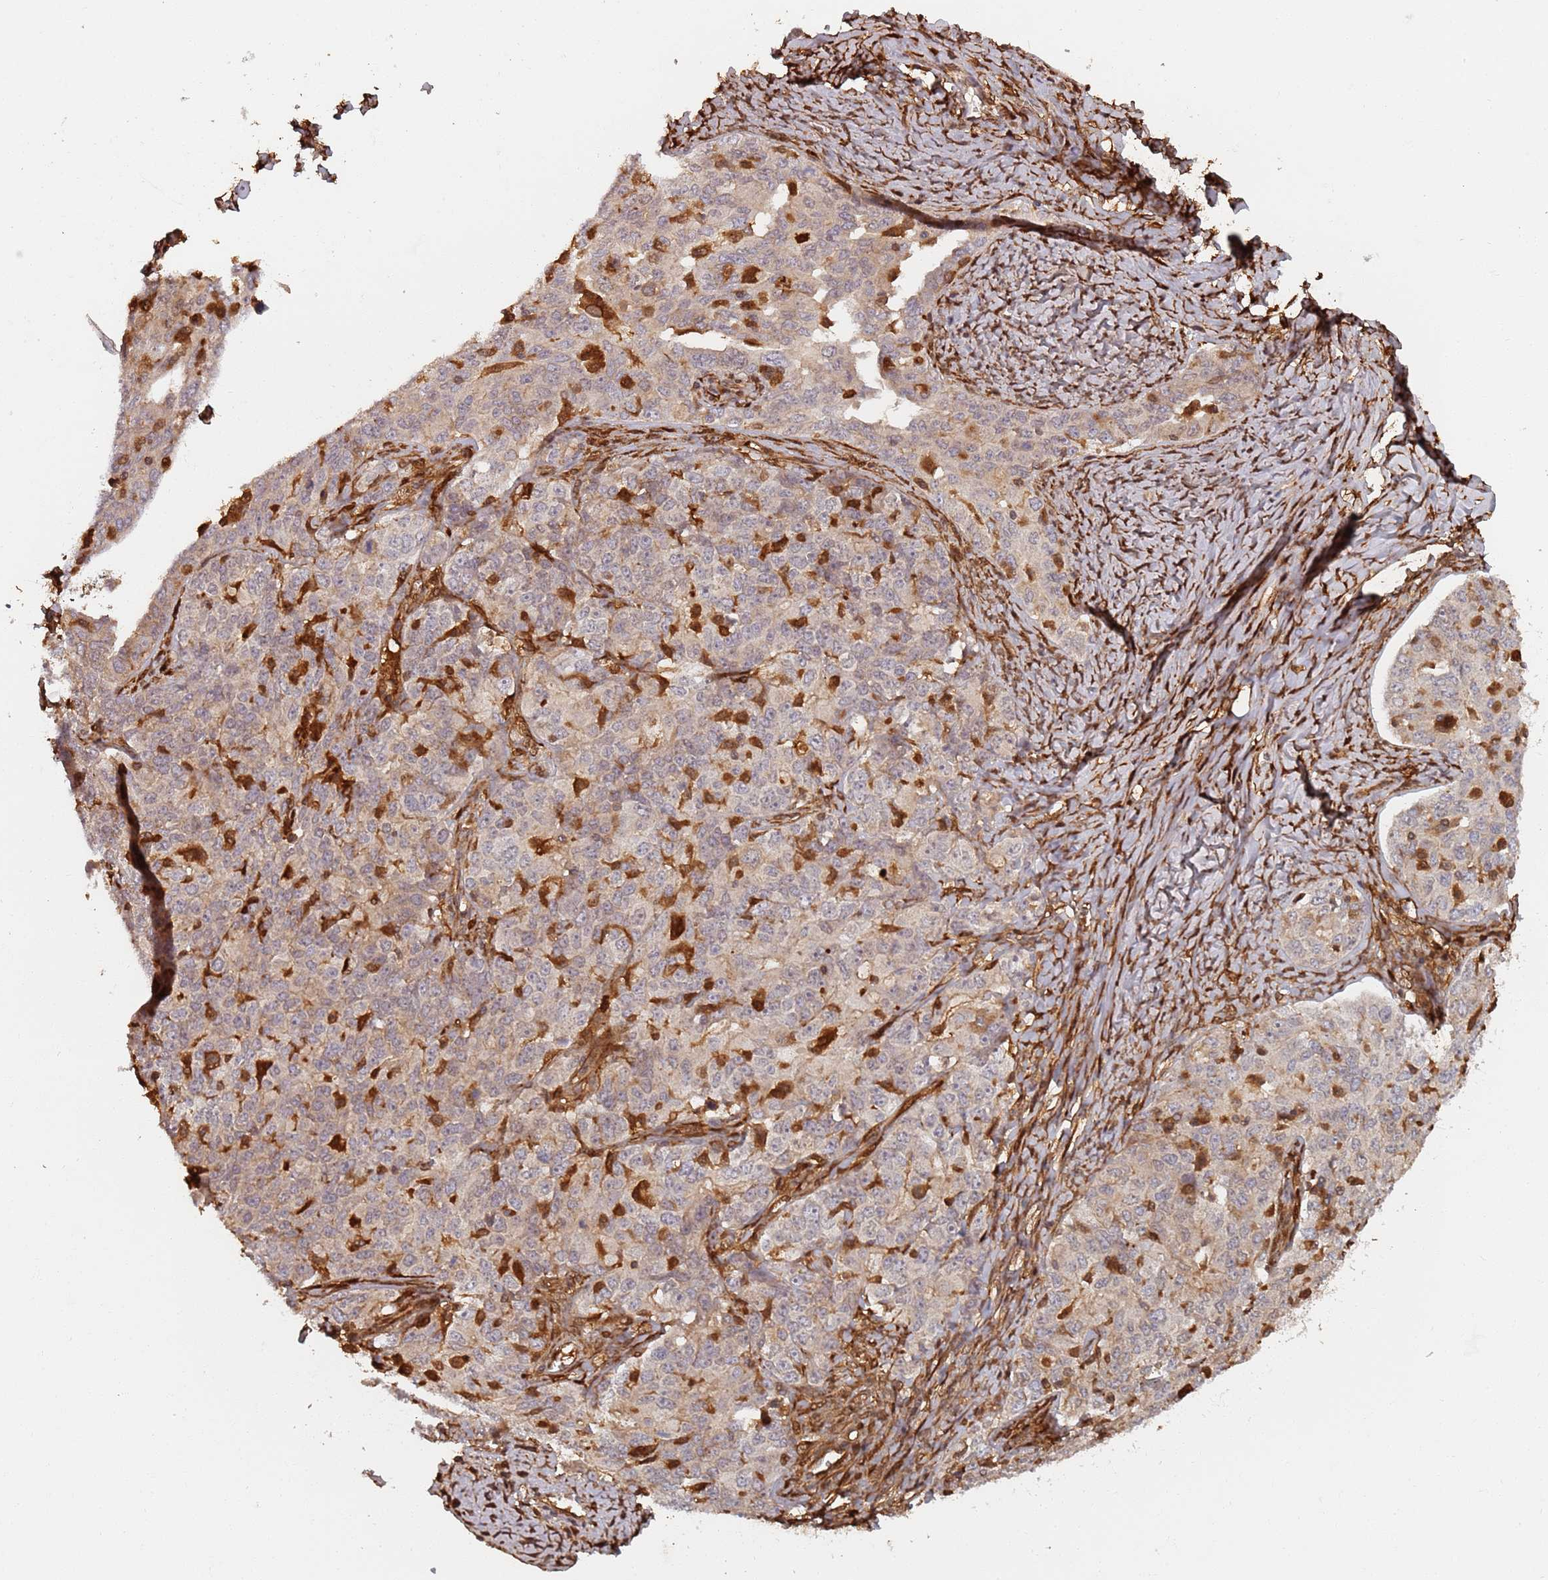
{"staining": {"intensity": "weak", "quantity": "25%-75%", "location": "cytoplasmic/membranous"}, "tissue": "ovarian cancer", "cell_type": "Tumor cells", "image_type": "cancer", "snomed": [{"axis": "morphology", "description": "Carcinoma, endometroid"}, {"axis": "topography", "description": "Ovary"}], "caption": "Ovarian cancer tissue demonstrates weak cytoplasmic/membranous positivity in approximately 25%-75% of tumor cells", "gene": "SDCCAG8", "patient": {"sex": "female", "age": 62}}